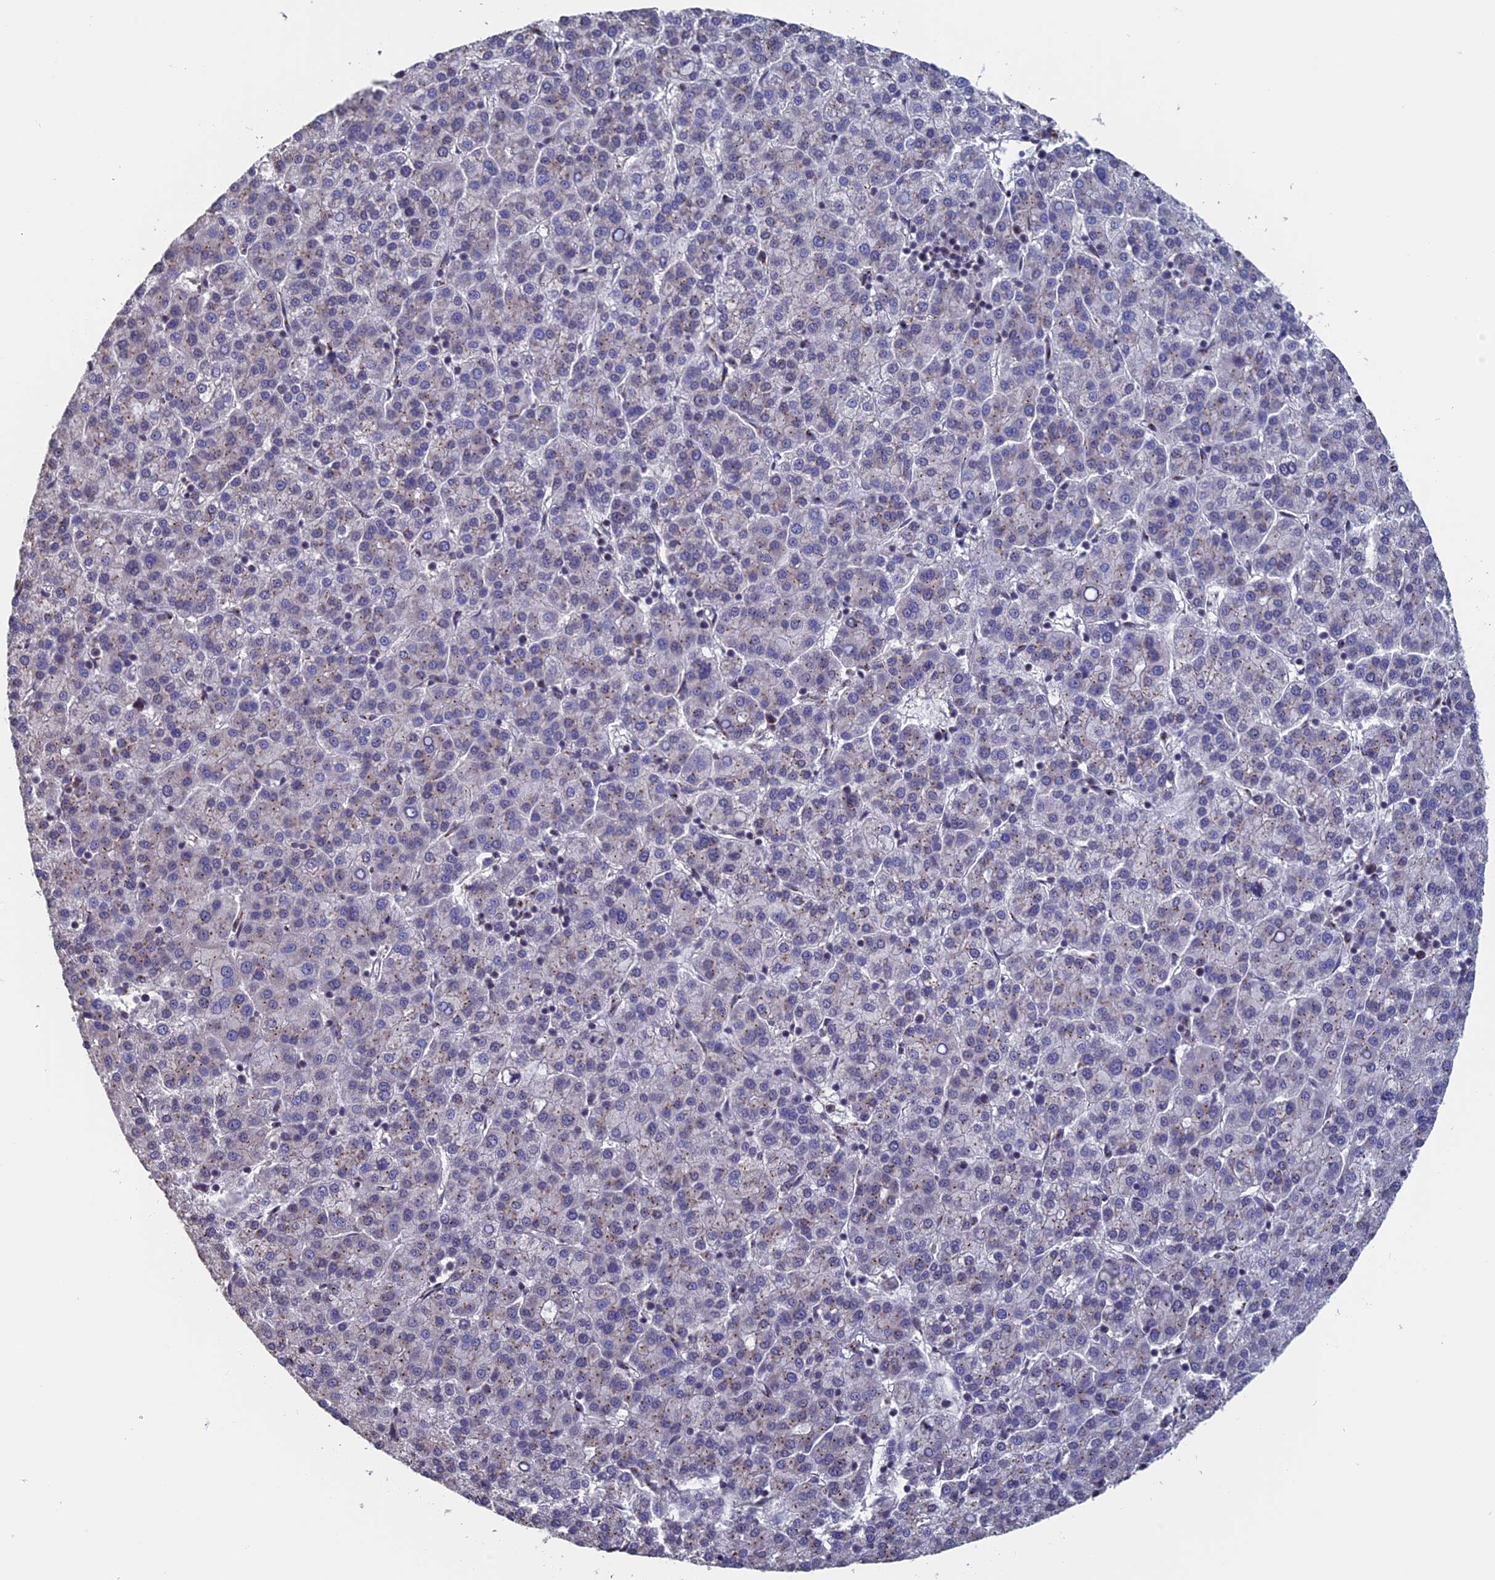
{"staining": {"intensity": "negative", "quantity": "none", "location": "none"}, "tissue": "liver cancer", "cell_type": "Tumor cells", "image_type": "cancer", "snomed": [{"axis": "morphology", "description": "Carcinoma, Hepatocellular, NOS"}, {"axis": "topography", "description": "Liver"}], "caption": "Tumor cells show no significant positivity in liver hepatocellular carcinoma. (DAB immunohistochemistry visualized using brightfield microscopy, high magnification).", "gene": "PIGQ", "patient": {"sex": "female", "age": 58}}